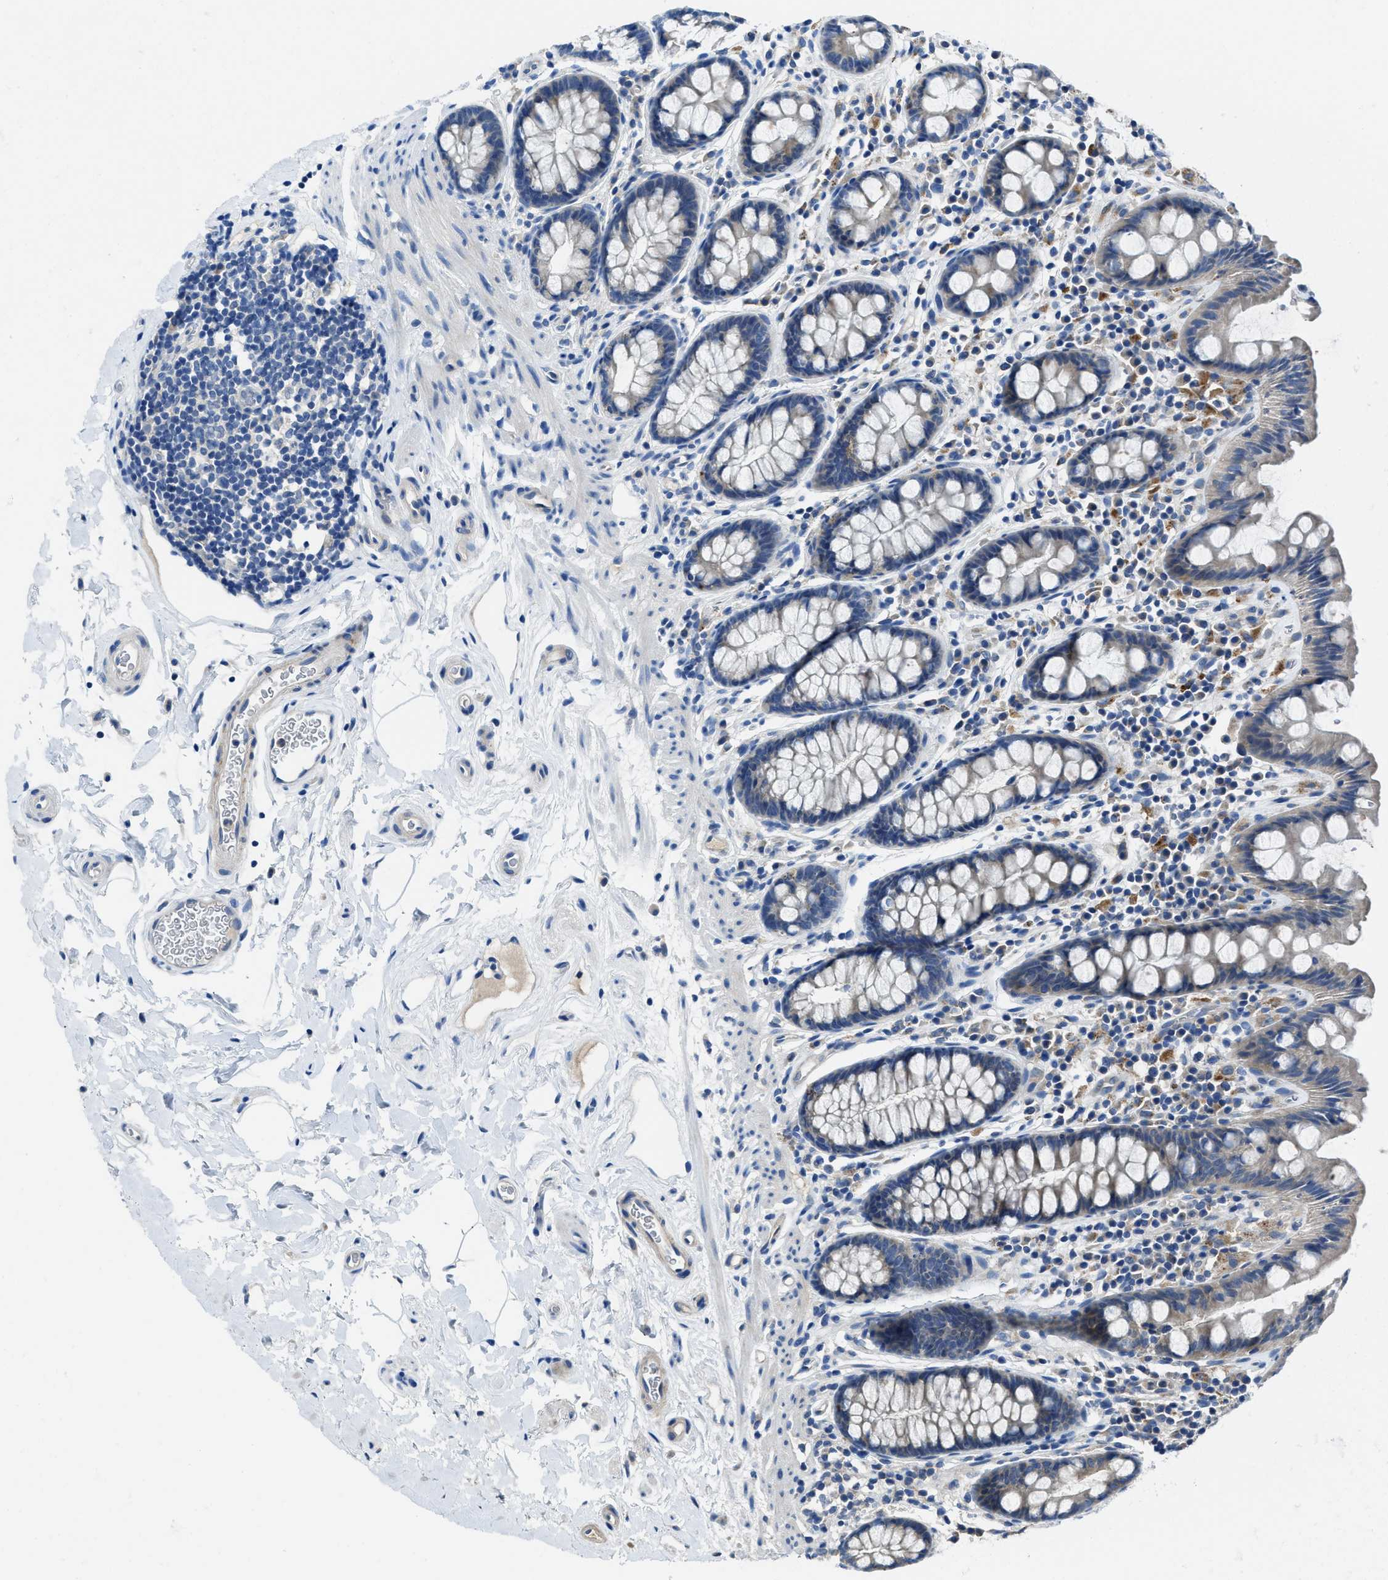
{"staining": {"intensity": "negative", "quantity": "none", "location": "none"}, "tissue": "colon", "cell_type": "Endothelial cells", "image_type": "normal", "snomed": [{"axis": "morphology", "description": "Normal tissue, NOS"}, {"axis": "topography", "description": "Colon"}], "caption": "A high-resolution photomicrograph shows immunohistochemistry staining of unremarkable colon, which displays no significant positivity in endothelial cells.", "gene": "MAP3K20", "patient": {"sex": "female", "age": 80}}